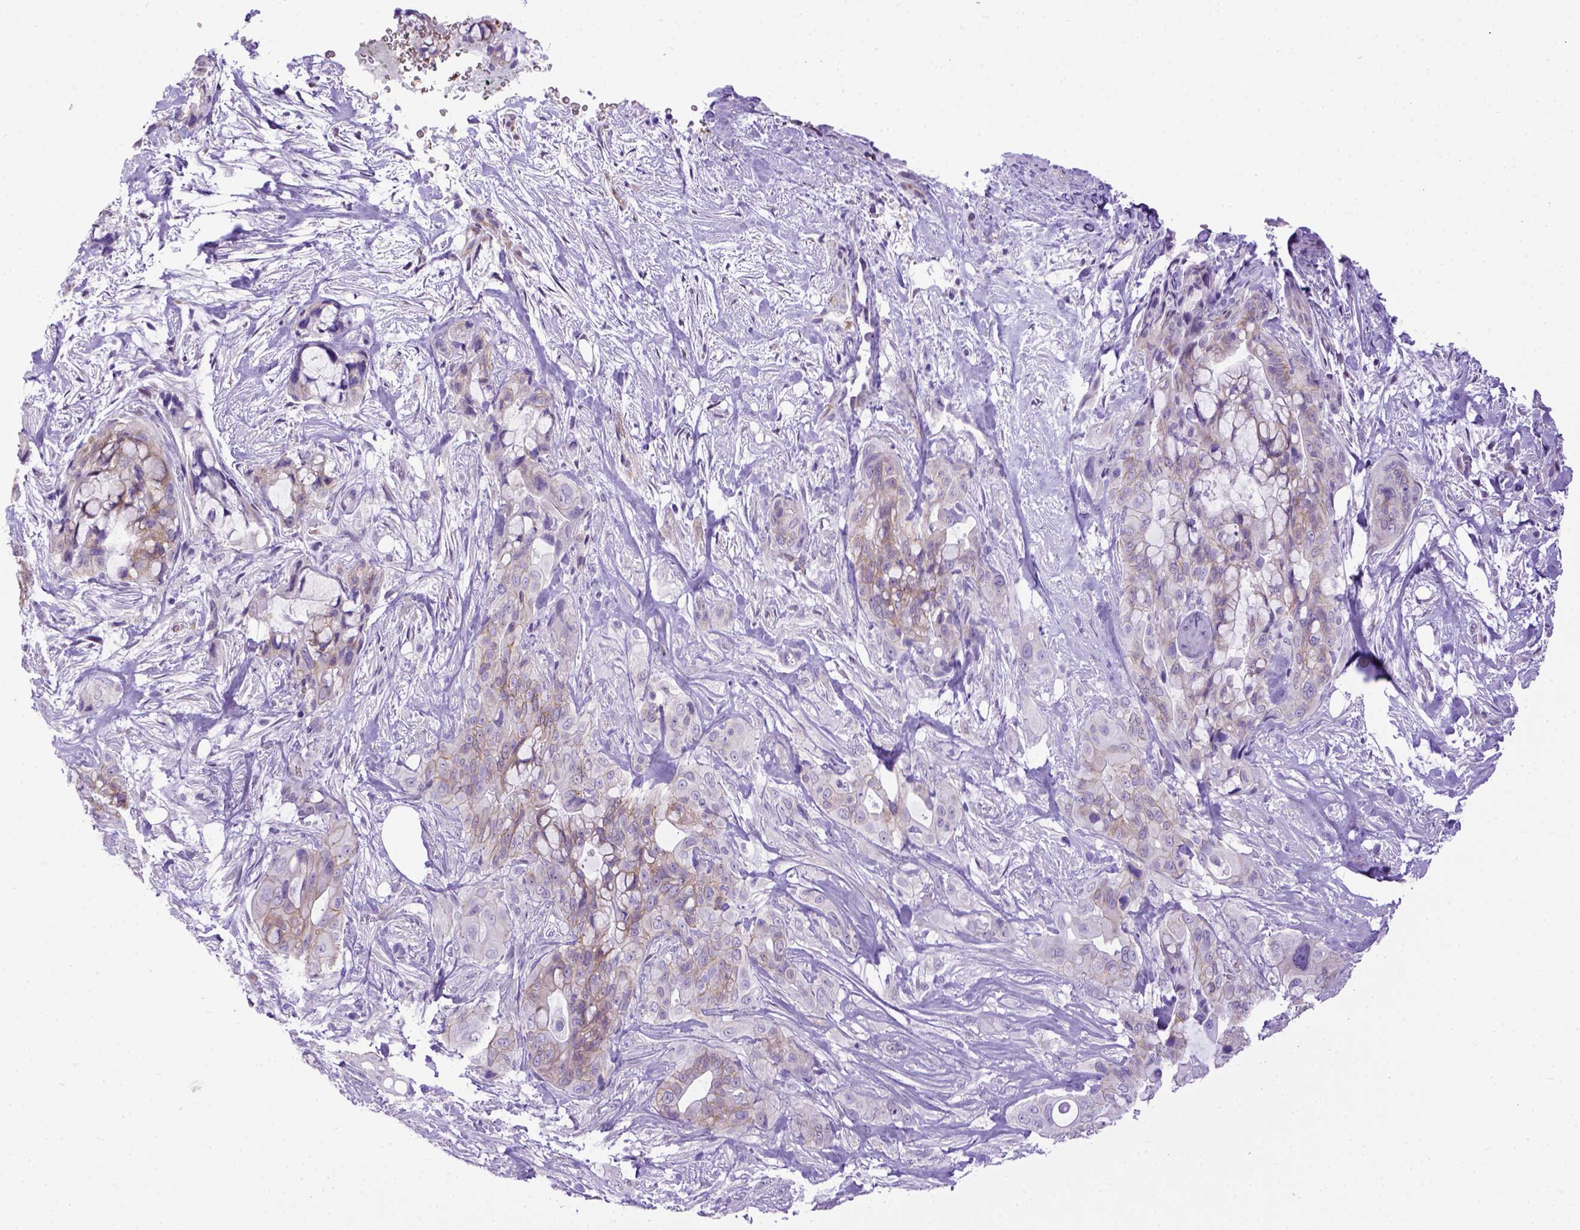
{"staining": {"intensity": "negative", "quantity": "none", "location": "none"}, "tissue": "pancreatic cancer", "cell_type": "Tumor cells", "image_type": "cancer", "snomed": [{"axis": "morphology", "description": "Adenocarcinoma, NOS"}, {"axis": "topography", "description": "Pancreas"}], "caption": "Human pancreatic adenocarcinoma stained for a protein using immunohistochemistry reveals no staining in tumor cells.", "gene": "ADAM12", "patient": {"sex": "male", "age": 71}}